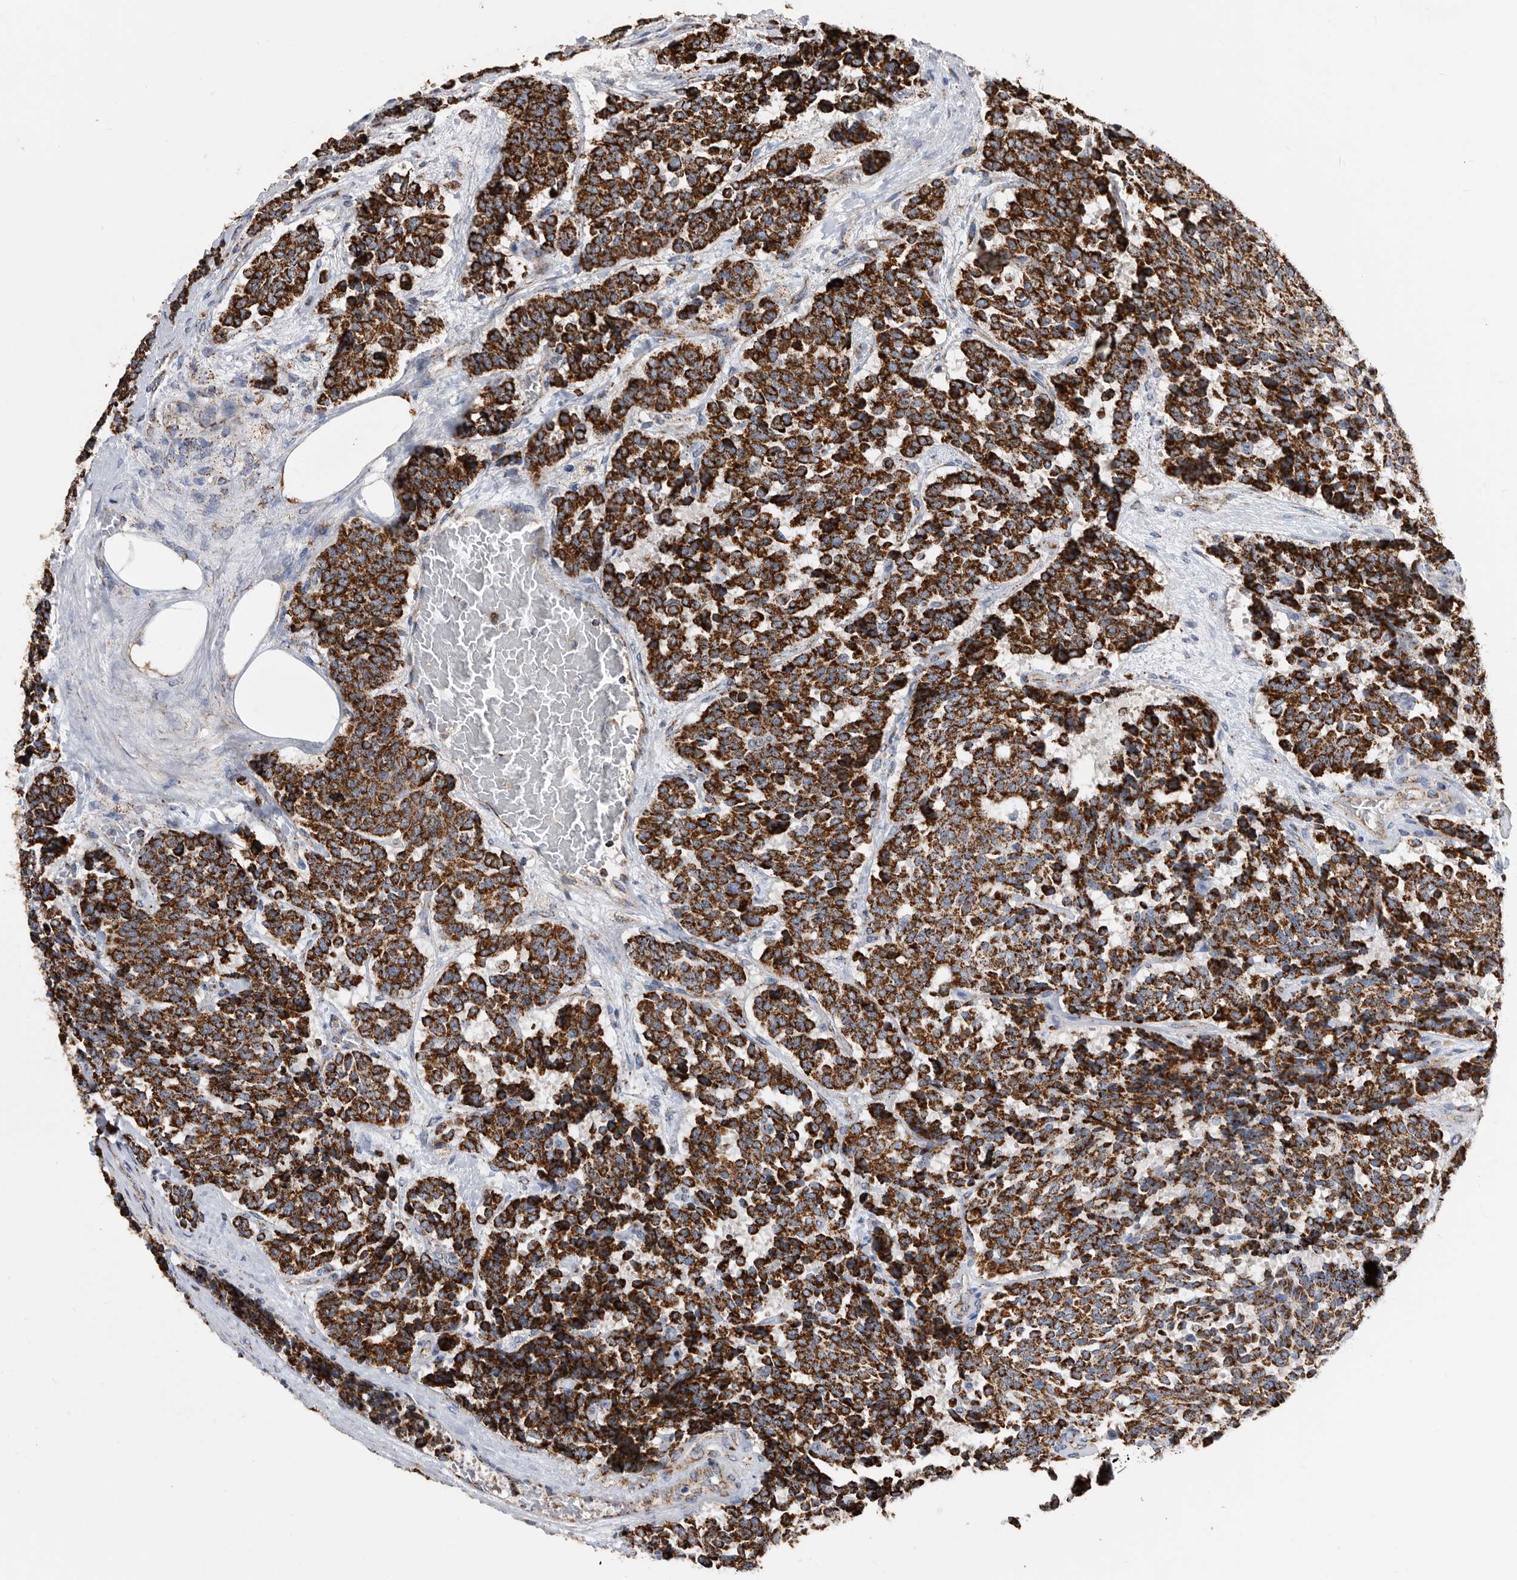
{"staining": {"intensity": "strong", "quantity": ">75%", "location": "cytoplasmic/membranous"}, "tissue": "carcinoid", "cell_type": "Tumor cells", "image_type": "cancer", "snomed": [{"axis": "morphology", "description": "Carcinoid, malignant, NOS"}, {"axis": "topography", "description": "Pancreas"}], "caption": "The immunohistochemical stain shows strong cytoplasmic/membranous expression in tumor cells of carcinoid (malignant) tissue.", "gene": "WFDC1", "patient": {"sex": "female", "age": 54}}